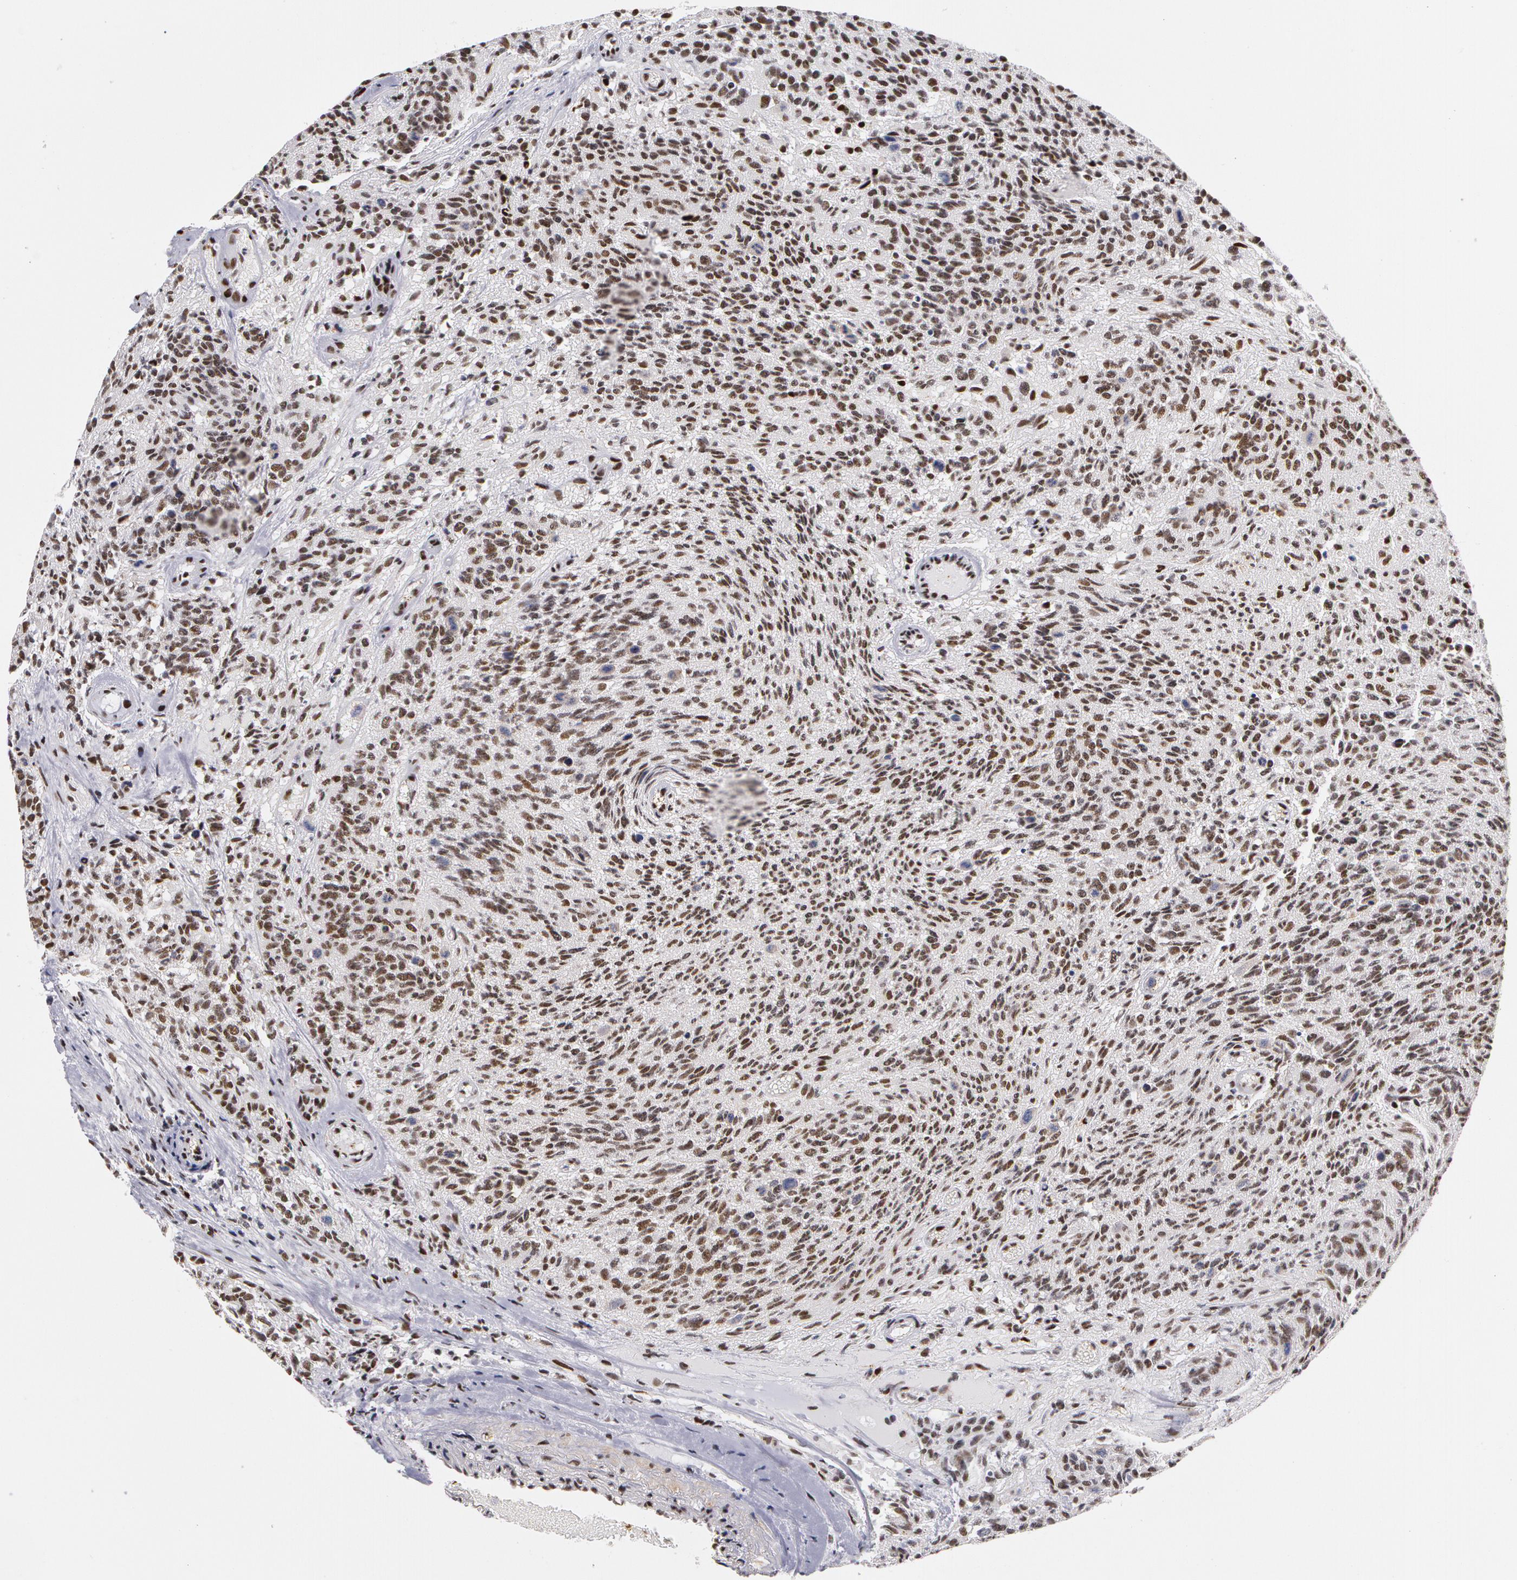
{"staining": {"intensity": "strong", "quantity": ">75%", "location": "nuclear"}, "tissue": "glioma", "cell_type": "Tumor cells", "image_type": "cancer", "snomed": [{"axis": "morphology", "description": "Glioma, malignant, High grade"}, {"axis": "topography", "description": "Brain"}], "caption": "A brown stain shows strong nuclear expression of a protein in high-grade glioma (malignant) tumor cells.", "gene": "PNN", "patient": {"sex": "male", "age": 36}}